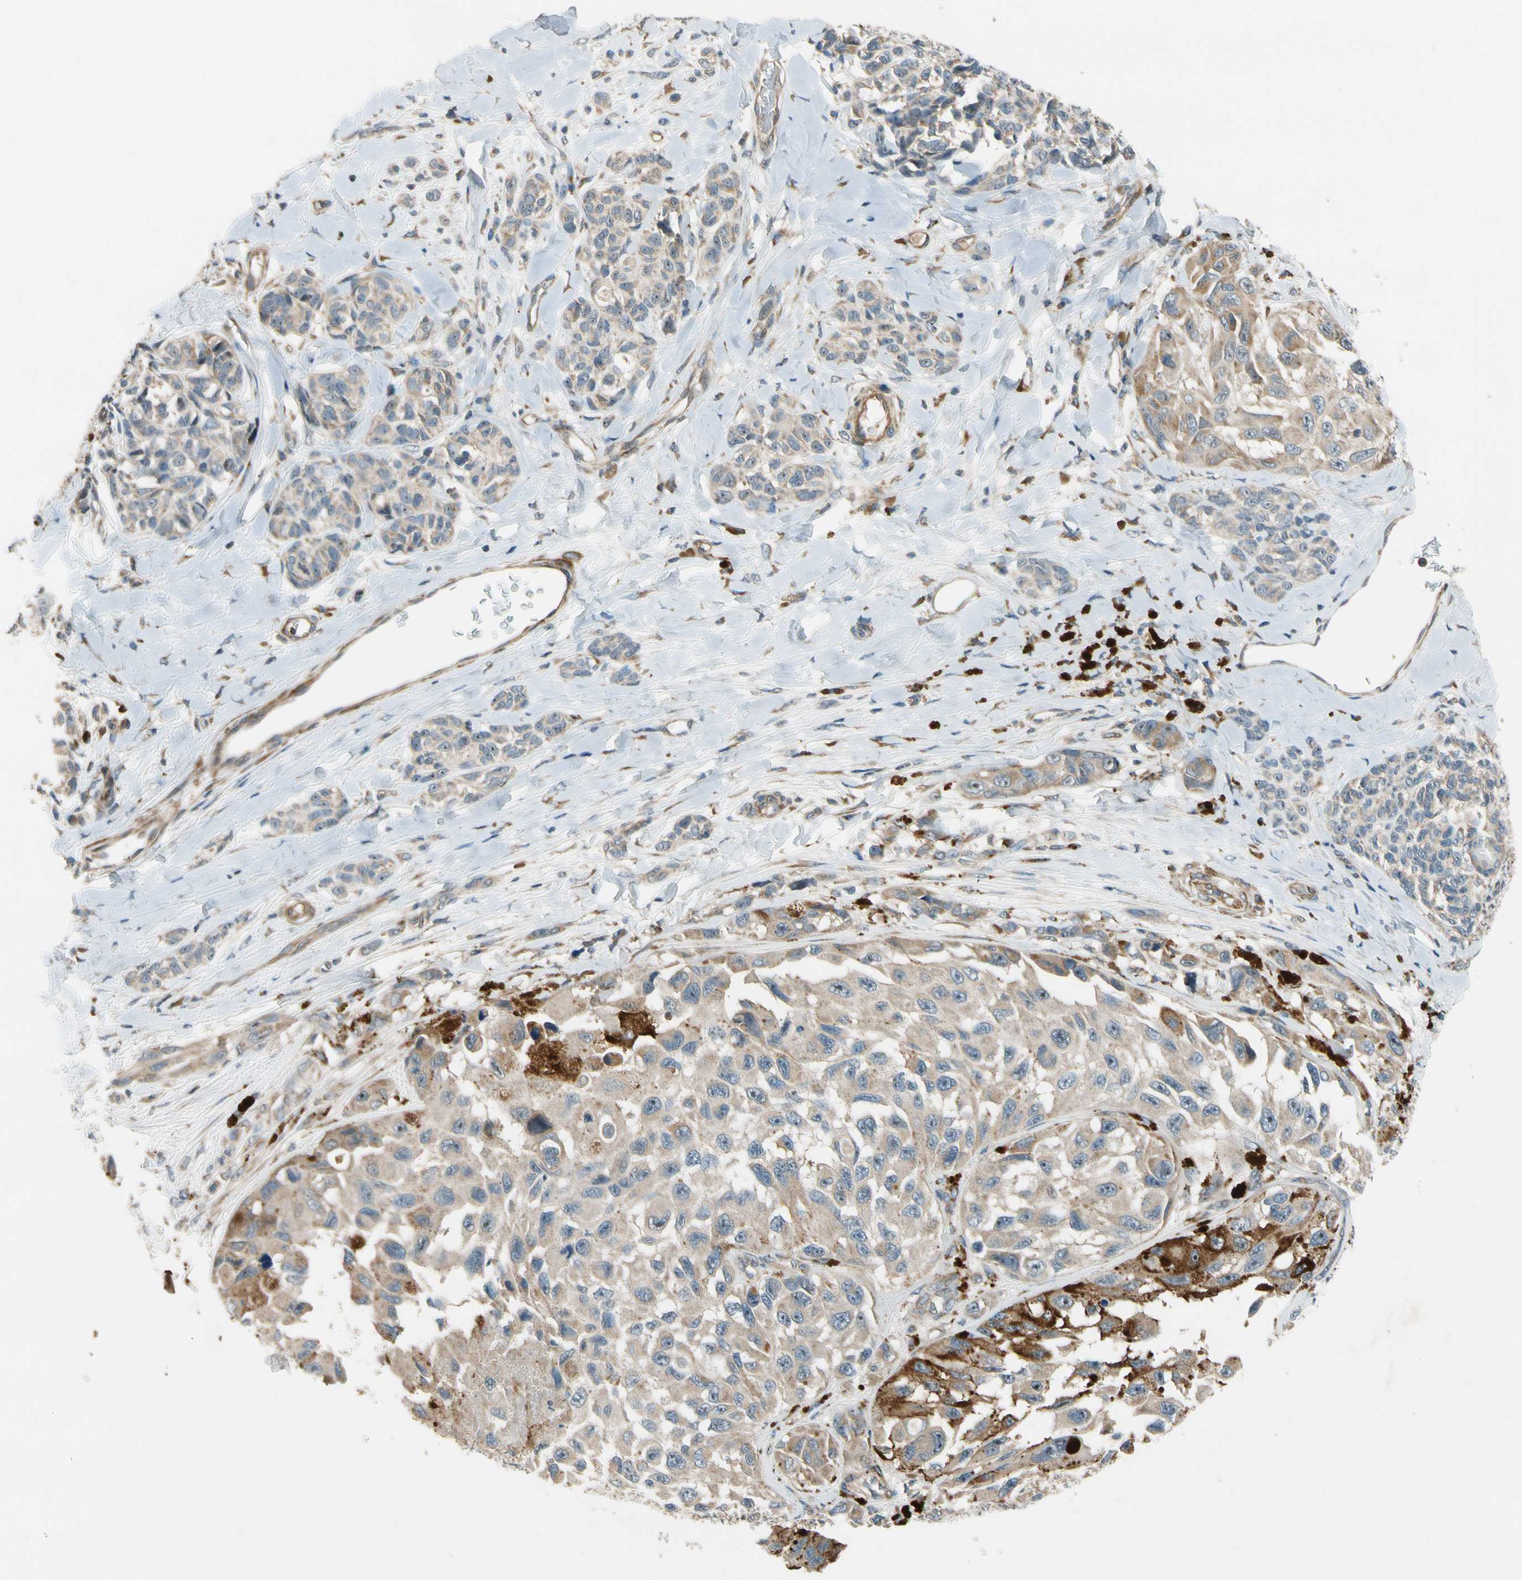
{"staining": {"intensity": "weak", "quantity": "25%-75%", "location": "cytoplasmic/membranous"}, "tissue": "melanoma", "cell_type": "Tumor cells", "image_type": "cancer", "snomed": [{"axis": "morphology", "description": "Malignant melanoma, NOS"}, {"axis": "topography", "description": "Skin"}], "caption": "High-magnification brightfield microscopy of malignant melanoma stained with DAB (3,3'-diaminobenzidine) (brown) and counterstained with hematoxylin (blue). tumor cells exhibit weak cytoplasmic/membranous expression is seen in about25%-75% of cells.", "gene": "MST1R", "patient": {"sex": "female", "age": 73}}